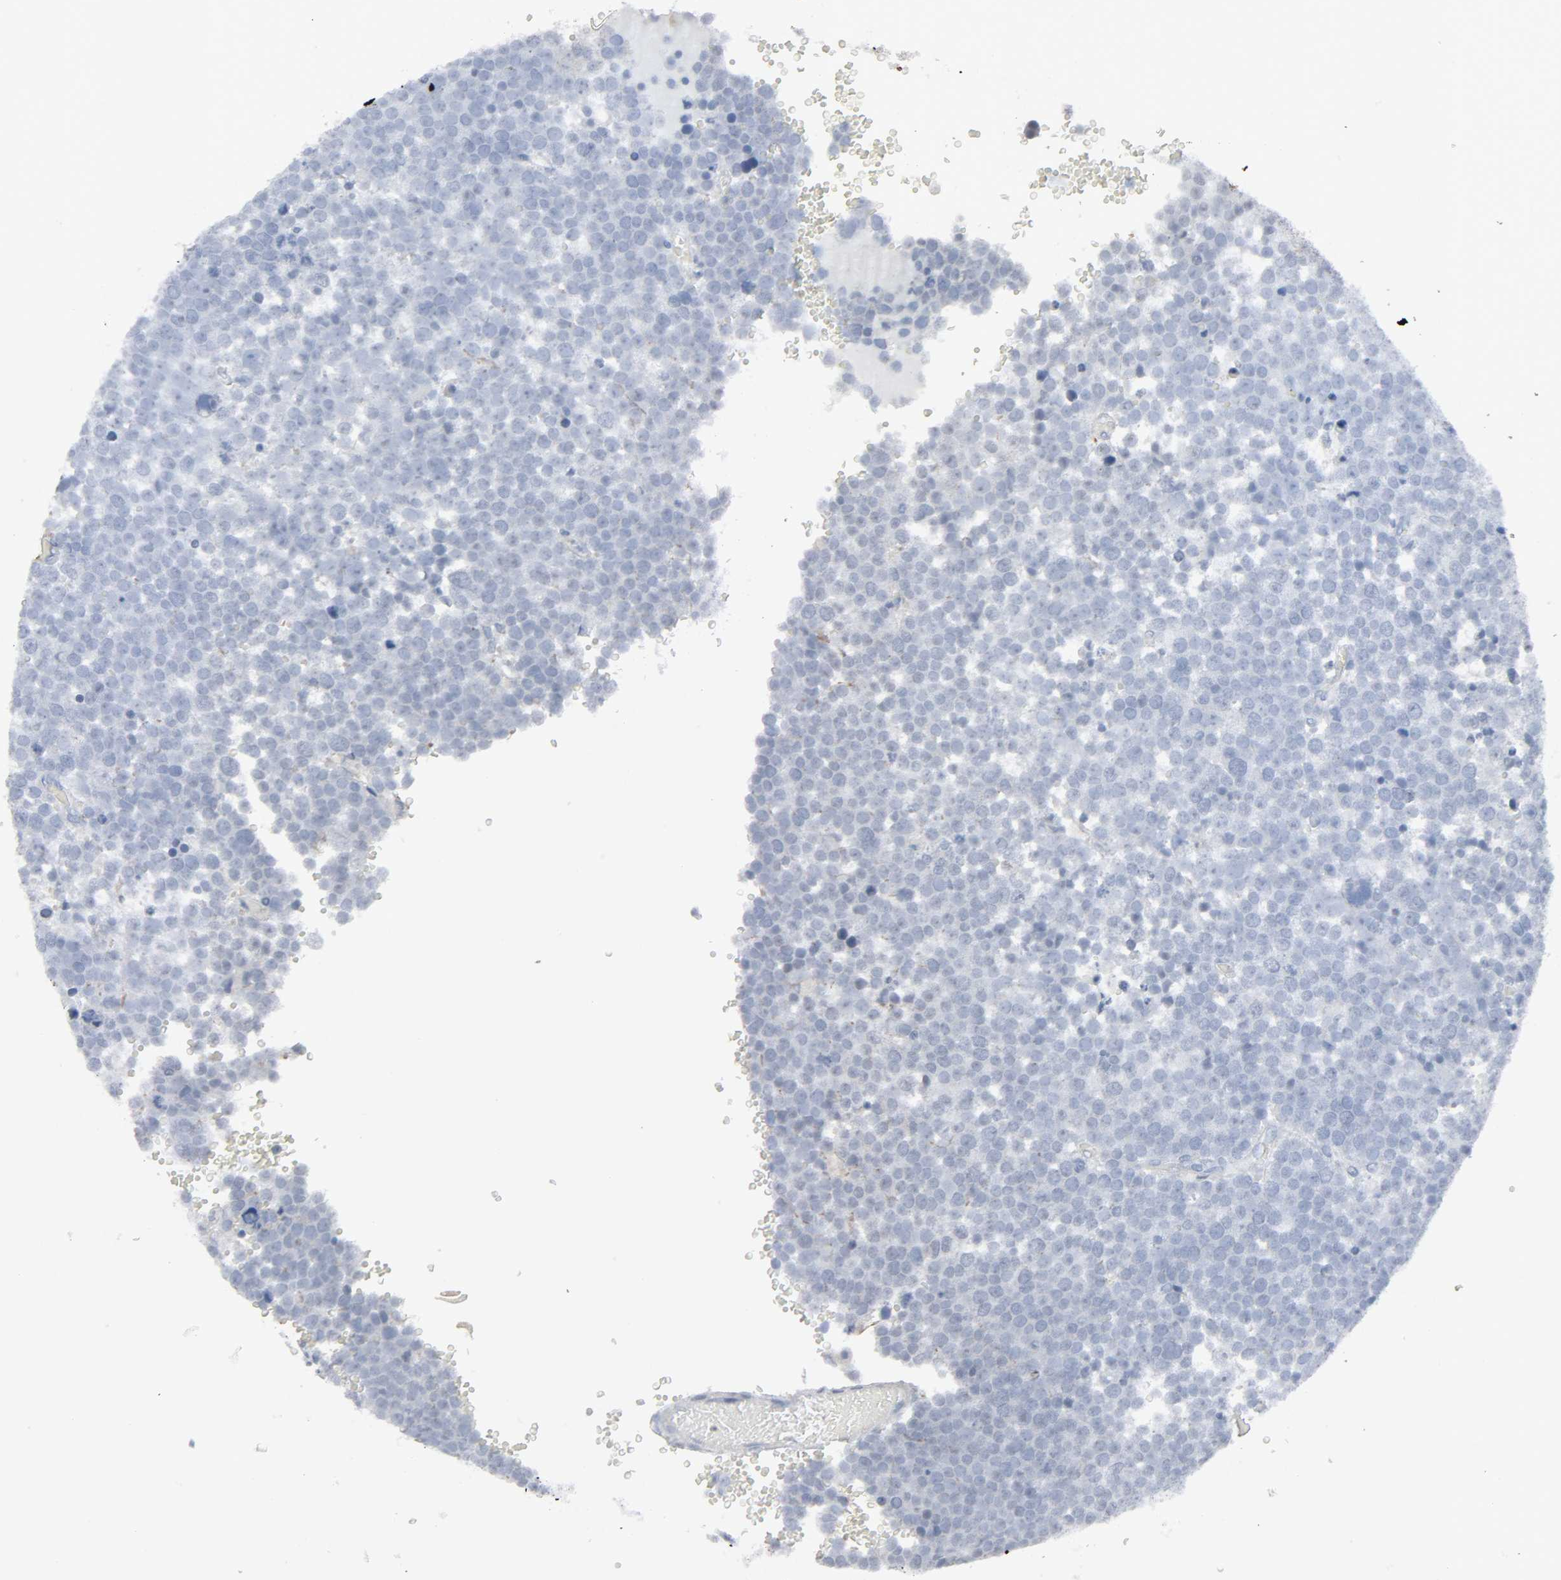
{"staining": {"intensity": "negative", "quantity": "none", "location": "none"}, "tissue": "testis cancer", "cell_type": "Tumor cells", "image_type": "cancer", "snomed": [{"axis": "morphology", "description": "Seminoma, NOS"}, {"axis": "topography", "description": "Testis"}], "caption": "High magnification brightfield microscopy of testis cancer stained with DAB (brown) and counterstained with hematoxylin (blue): tumor cells show no significant positivity.", "gene": "ZNF222", "patient": {"sex": "male", "age": 71}}